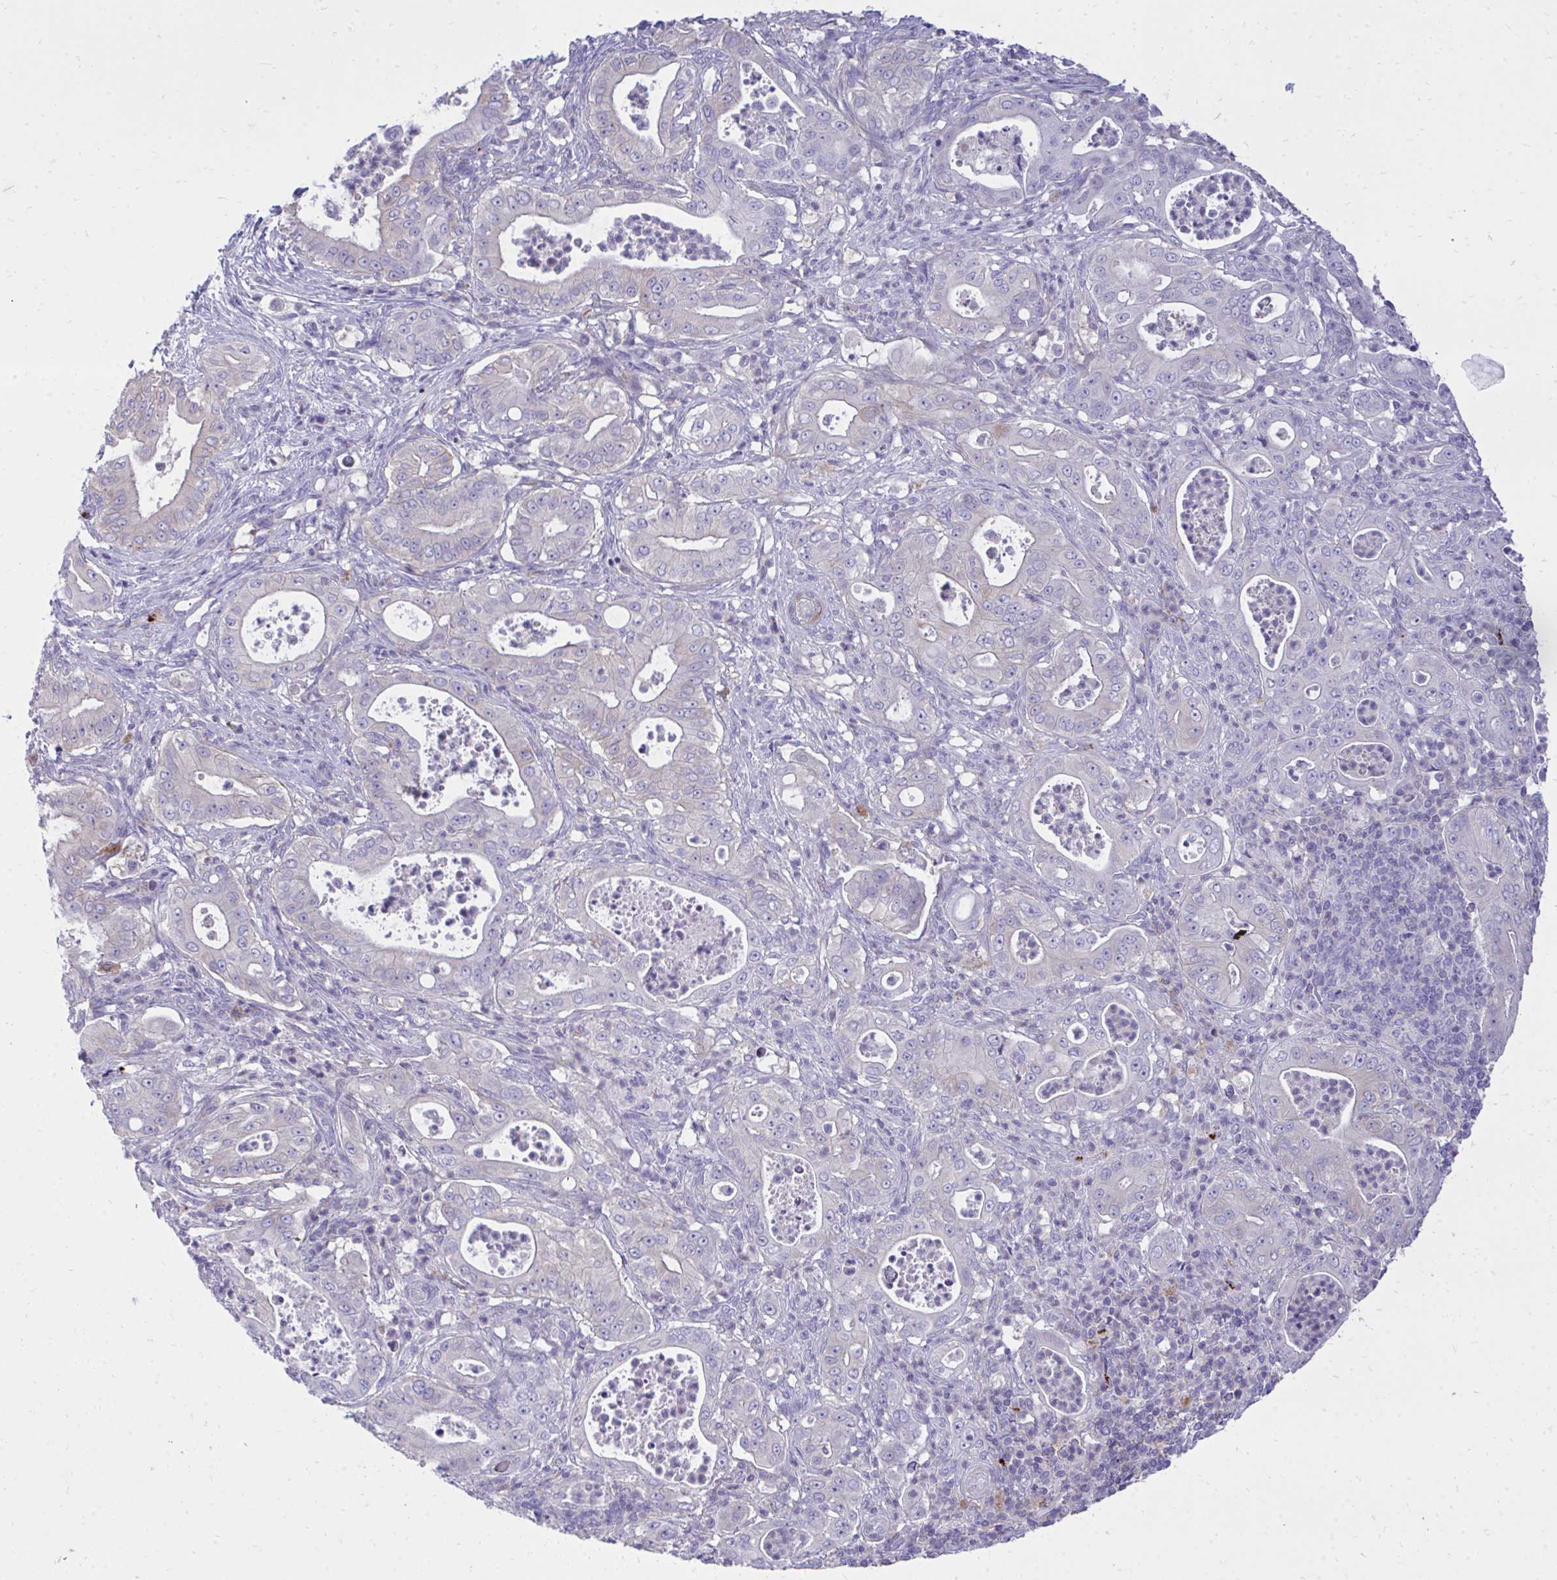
{"staining": {"intensity": "negative", "quantity": "none", "location": "none"}, "tissue": "pancreatic cancer", "cell_type": "Tumor cells", "image_type": "cancer", "snomed": [{"axis": "morphology", "description": "Adenocarcinoma, NOS"}, {"axis": "topography", "description": "Pancreas"}], "caption": "The photomicrograph shows no significant staining in tumor cells of pancreatic cancer (adenocarcinoma).", "gene": "TP53I11", "patient": {"sex": "male", "age": 71}}